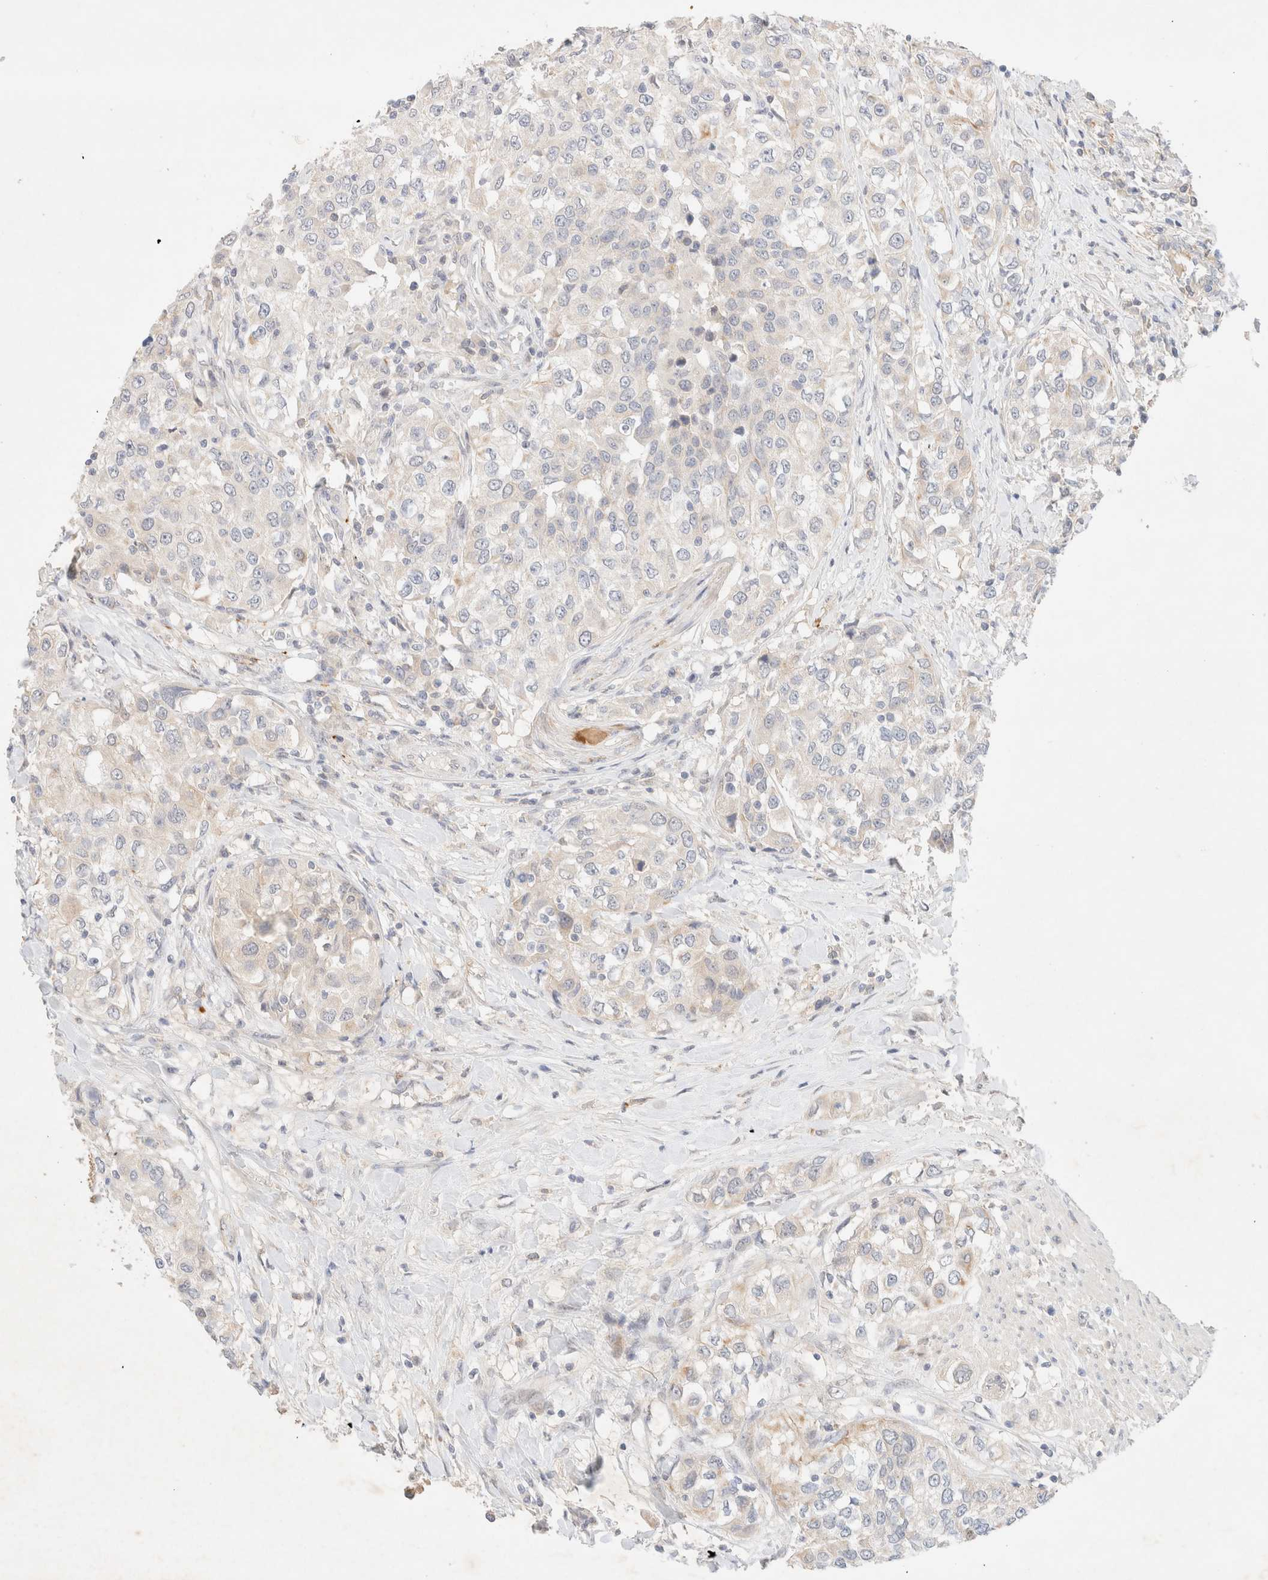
{"staining": {"intensity": "negative", "quantity": "none", "location": "none"}, "tissue": "urothelial cancer", "cell_type": "Tumor cells", "image_type": "cancer", "snomed": [{"axis": "morphology", "description": "Urothelial carcinoma, High grade"}, {"axis": "topography", "description": "Urinary bladder"}], "caption": "Immunohistochemistry (IHC) photomicrograph of neoplastic tissue: urothelial cancer stained with DAB (3,3'-diaminobenzidine) reveals no significant protein expression in tumor cells.", "gene": "SGSM2", "patient": {"sex": "female", "age": 80}}